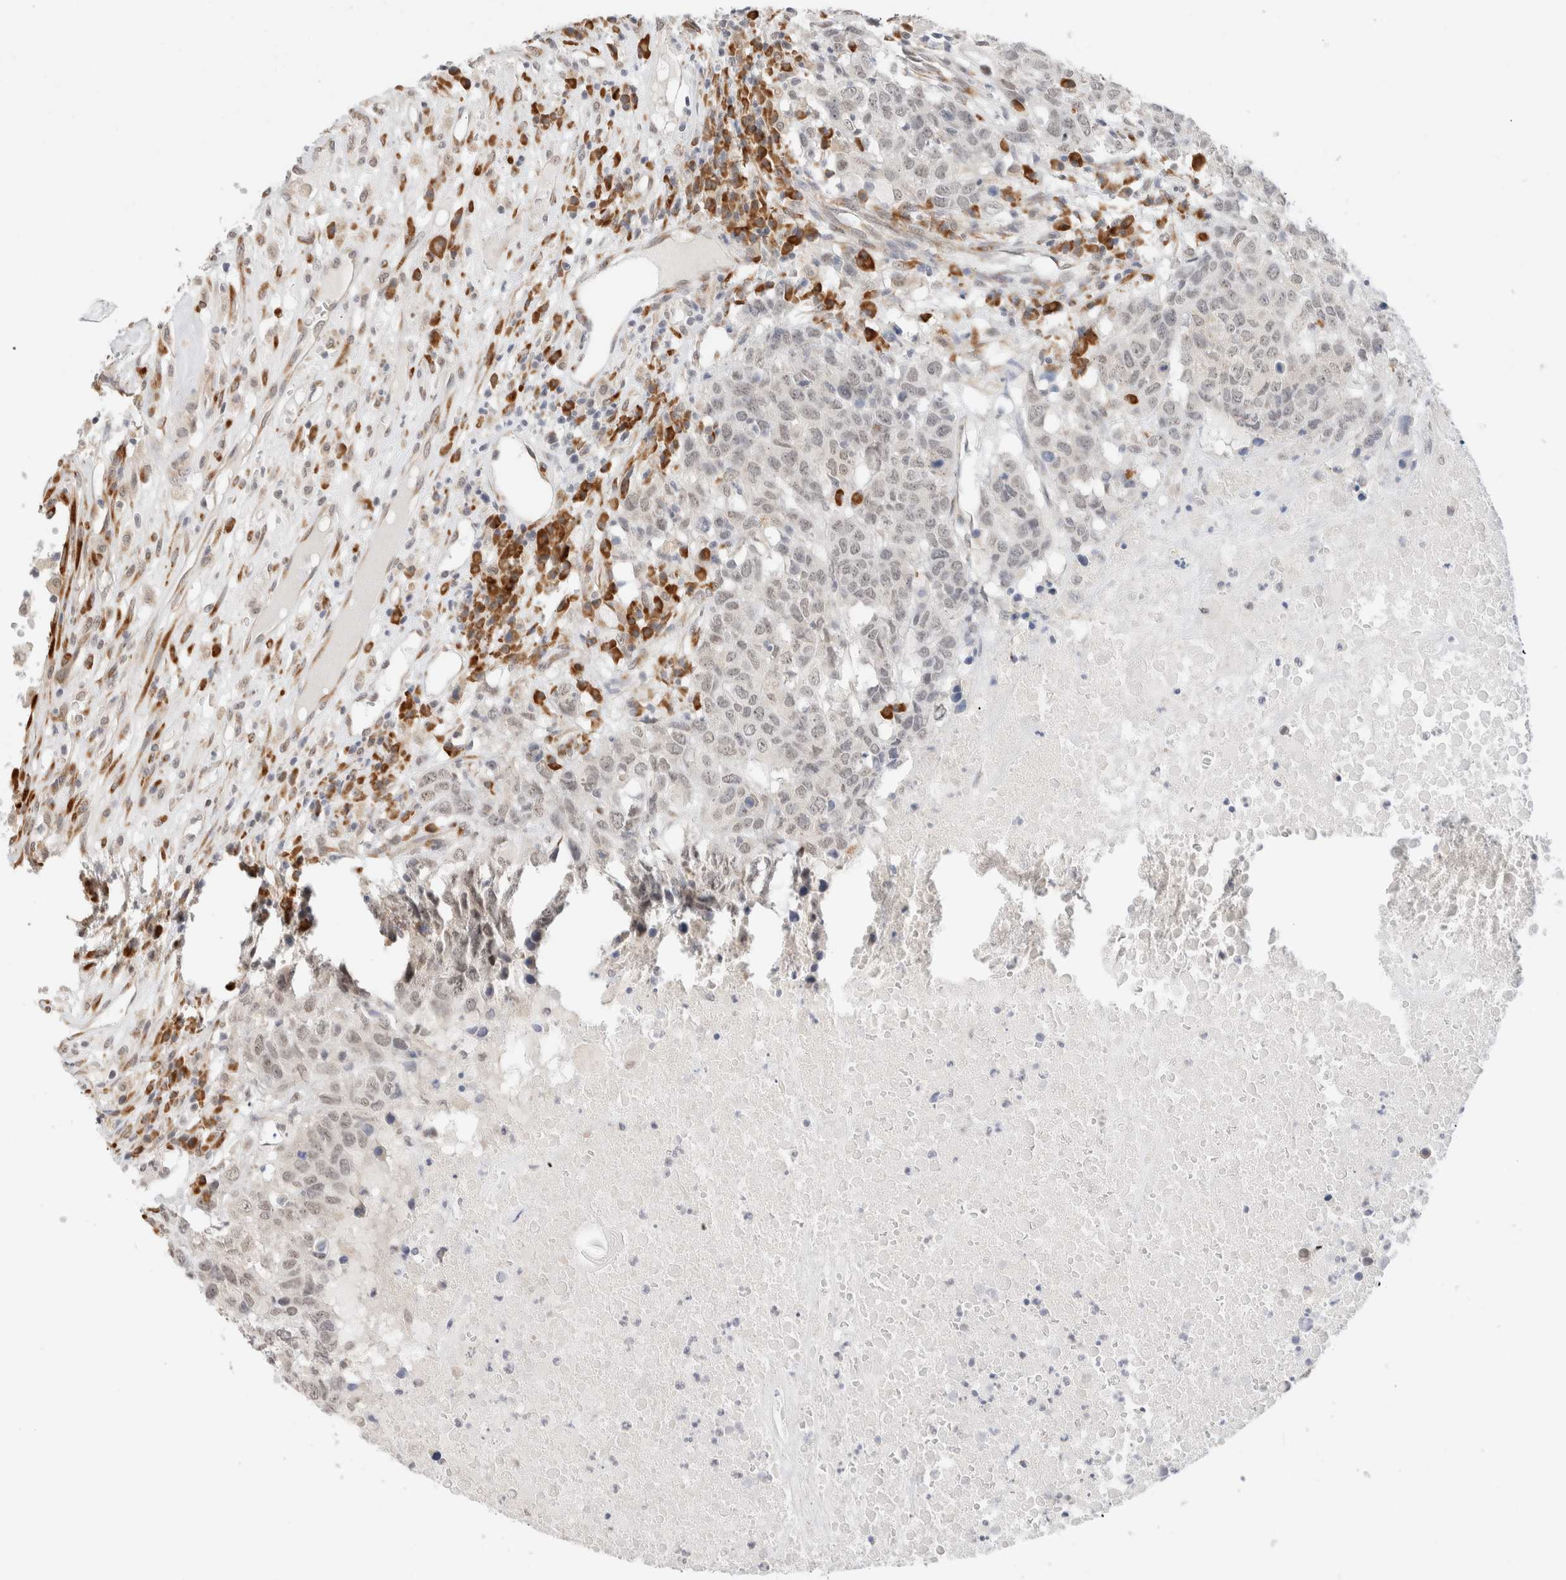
{"staining": {"intensity": "weak", "quantity": "25%-75%", "location": "nuclear"}, "tissue": "head and neck cancer", "cell_type": "Tumor cells", "image_type": "cancer", "snomed": [{"axis": "morphology", "description": "Squamous cell carcinoma, NOS"}, {"axis": "topography", "description": "Head-Neck"}], "caption": "Head and neck cancer stained with a brown dye reveals weak nuclear positive positivity in about 25%-75% of tumor cells.", "gene": "HDLBP", "patient": {"sex": "male", "age": 66}}